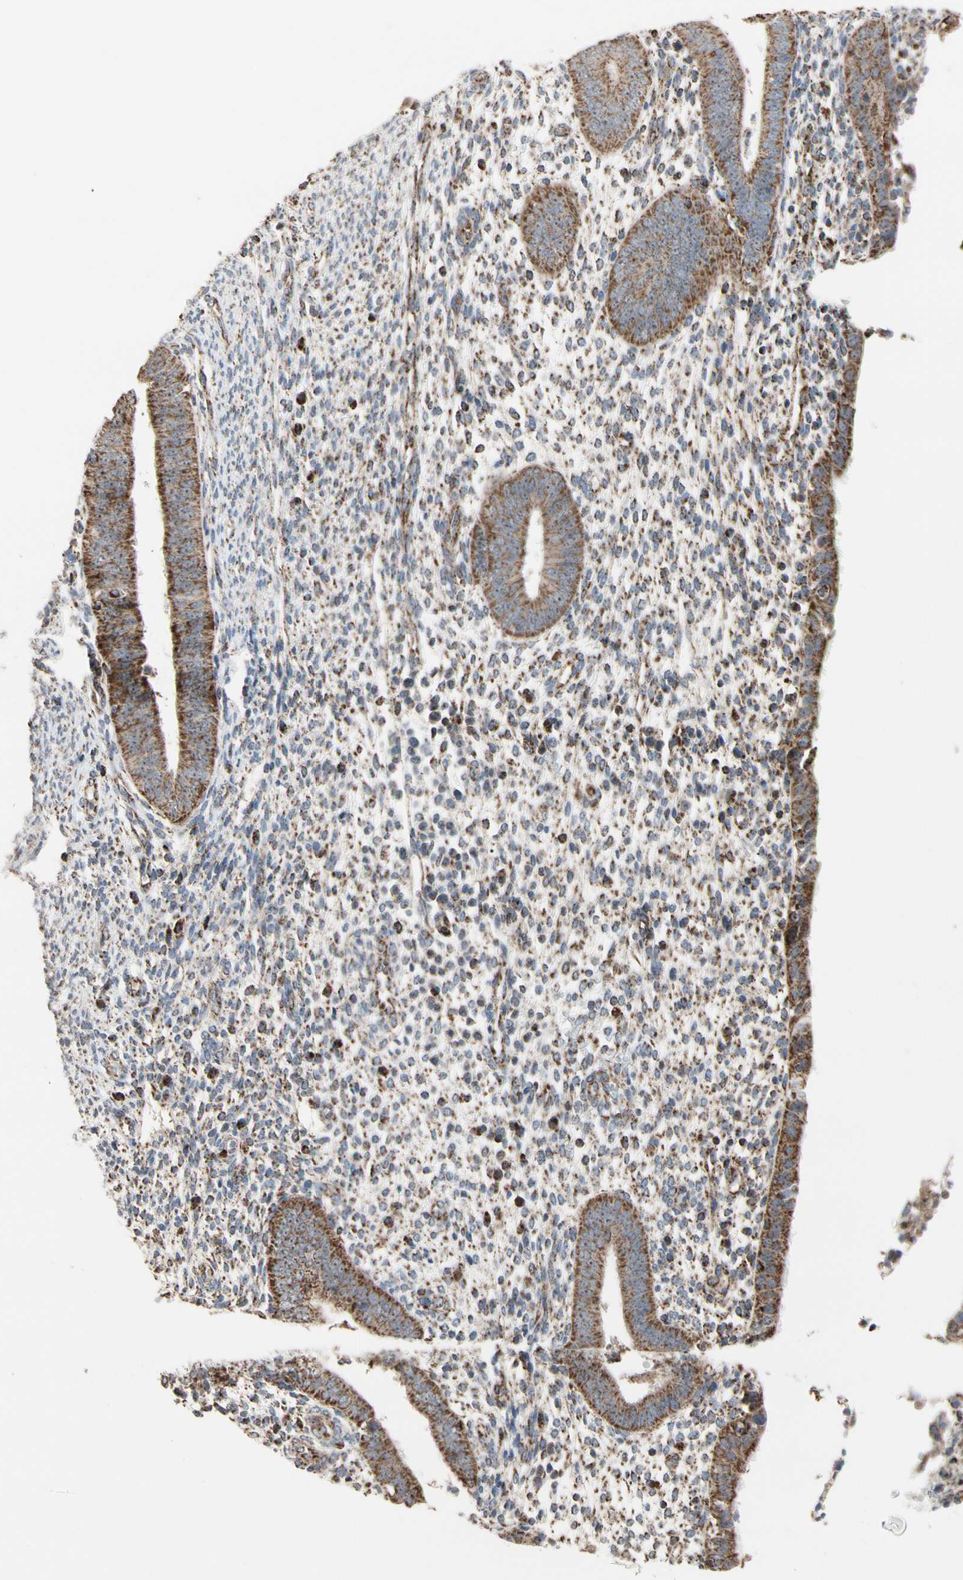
{"staining": {"intensity": "strong", "quantity": ">75%", "location": "cytoplasmic/membranous"}, "tissue": "endometrium", "cell_type": "Cells in endometrial stroma", "image_type": "normal", "snomed": [{"axis": "morphology", "description": "Normal tissue, NOS"}, {"axis": "topography", "description": "Endometrium"}], "caption": "Brown immunohistochemical staining in unremarkable endometrium demonstrates strong cytoplasmic/membranous positivity in approximately >75% of cells in endometrial stroma. (Stains: DAB (3,3'-diaminobenzidine) in brown, nuclei in blue, Microscopy: brightfield microscopy at high magnification).", "gene": "FAM110B", "patient": {"sex": "female", "age": 35}}